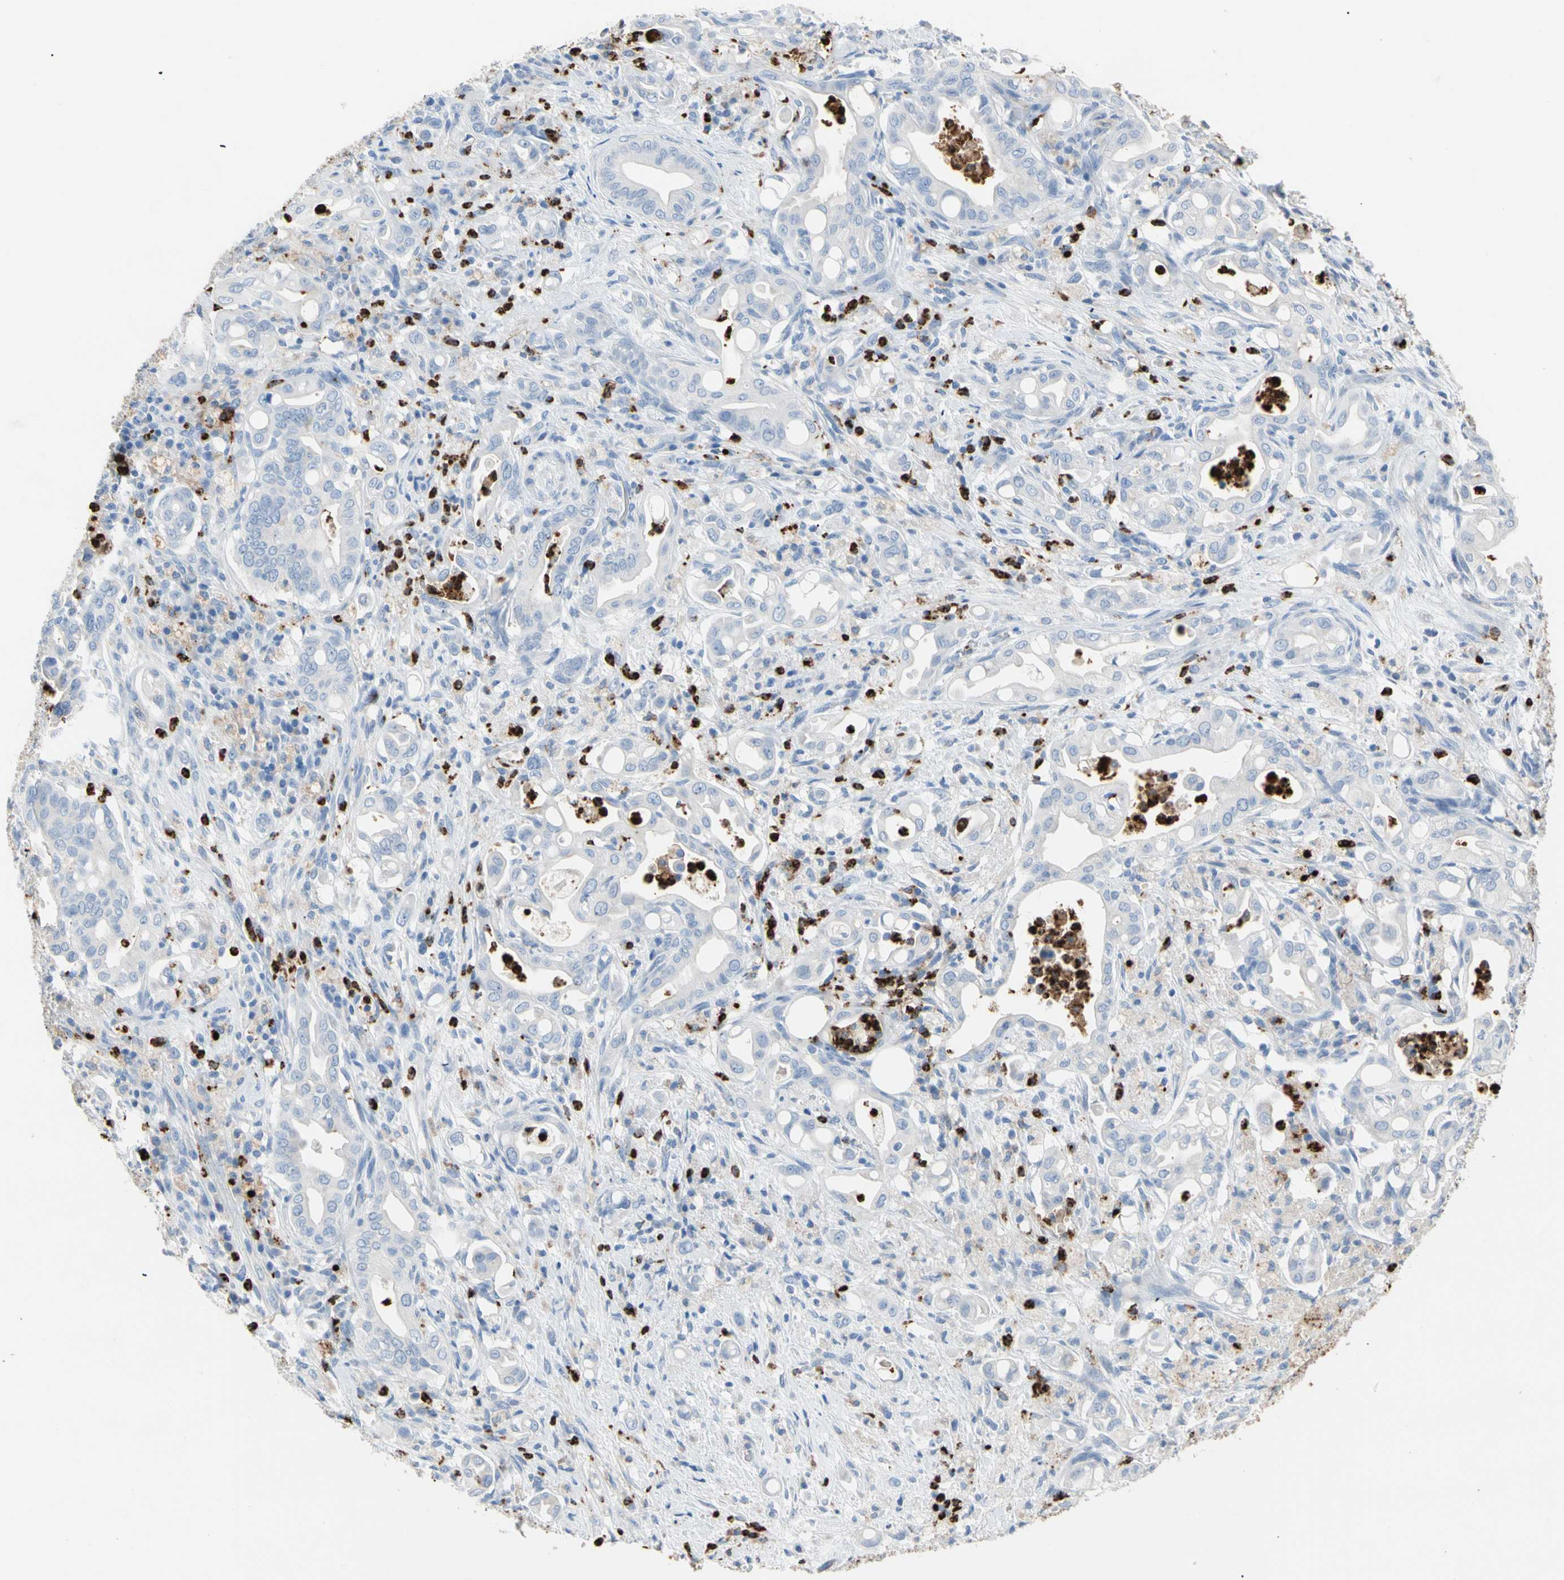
{"staining": {"intensity": "negative", "quantity": "none", "location": "none"}, "tissue": "liver cancer", "cell_type": "Tumor cells", "image_type": "cancer", "snomed": [{"axis": "morphology", "description": "Cholangiocarcinoma"}, {"axis": "topography", "description": "Liver"}], "caption": "This is a image of IHC staining of liver cholangiocarcinoma, which shows no positivity in tumor cells.", "gene": "CLEC4A", "patient": {"sex": "female", "age": 68}}